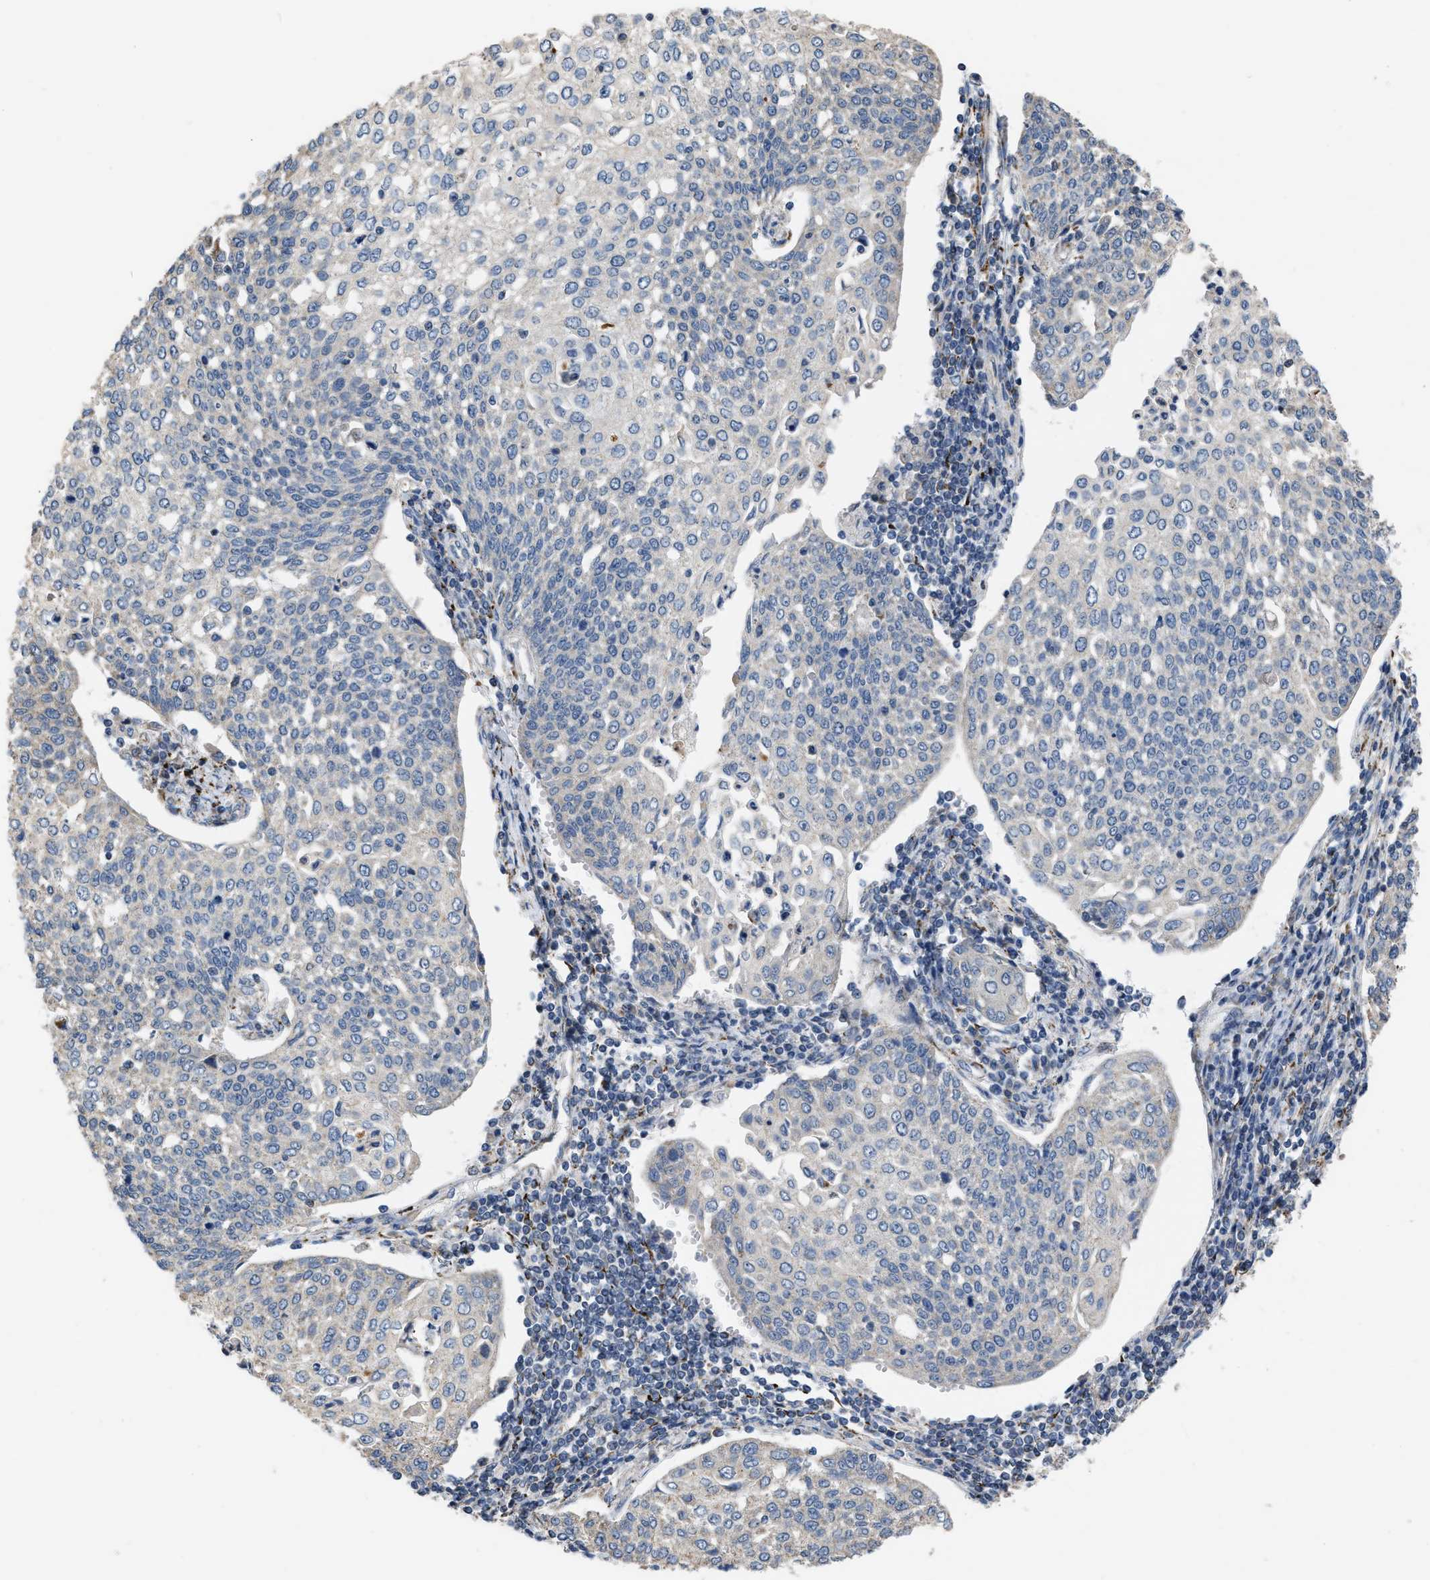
{"staining": {"intensity": "negative", "quantity": "none", "location": "none"}, "tissue": "cervical cancer", "cell_type": "Tumor cells", "image_type": "cancer", "snomed": [{"axis": "morphology", "description": "Squamous cell carcinoma, NOS"}, {"axis": "topography", "description": "Cervix"}], "caption": "Image shows no protein staining in tumor cells of cervical squamous cell carcinoma tissue.", "gene": "BCL10", "patient": {"sex": "female", "age": 34}}